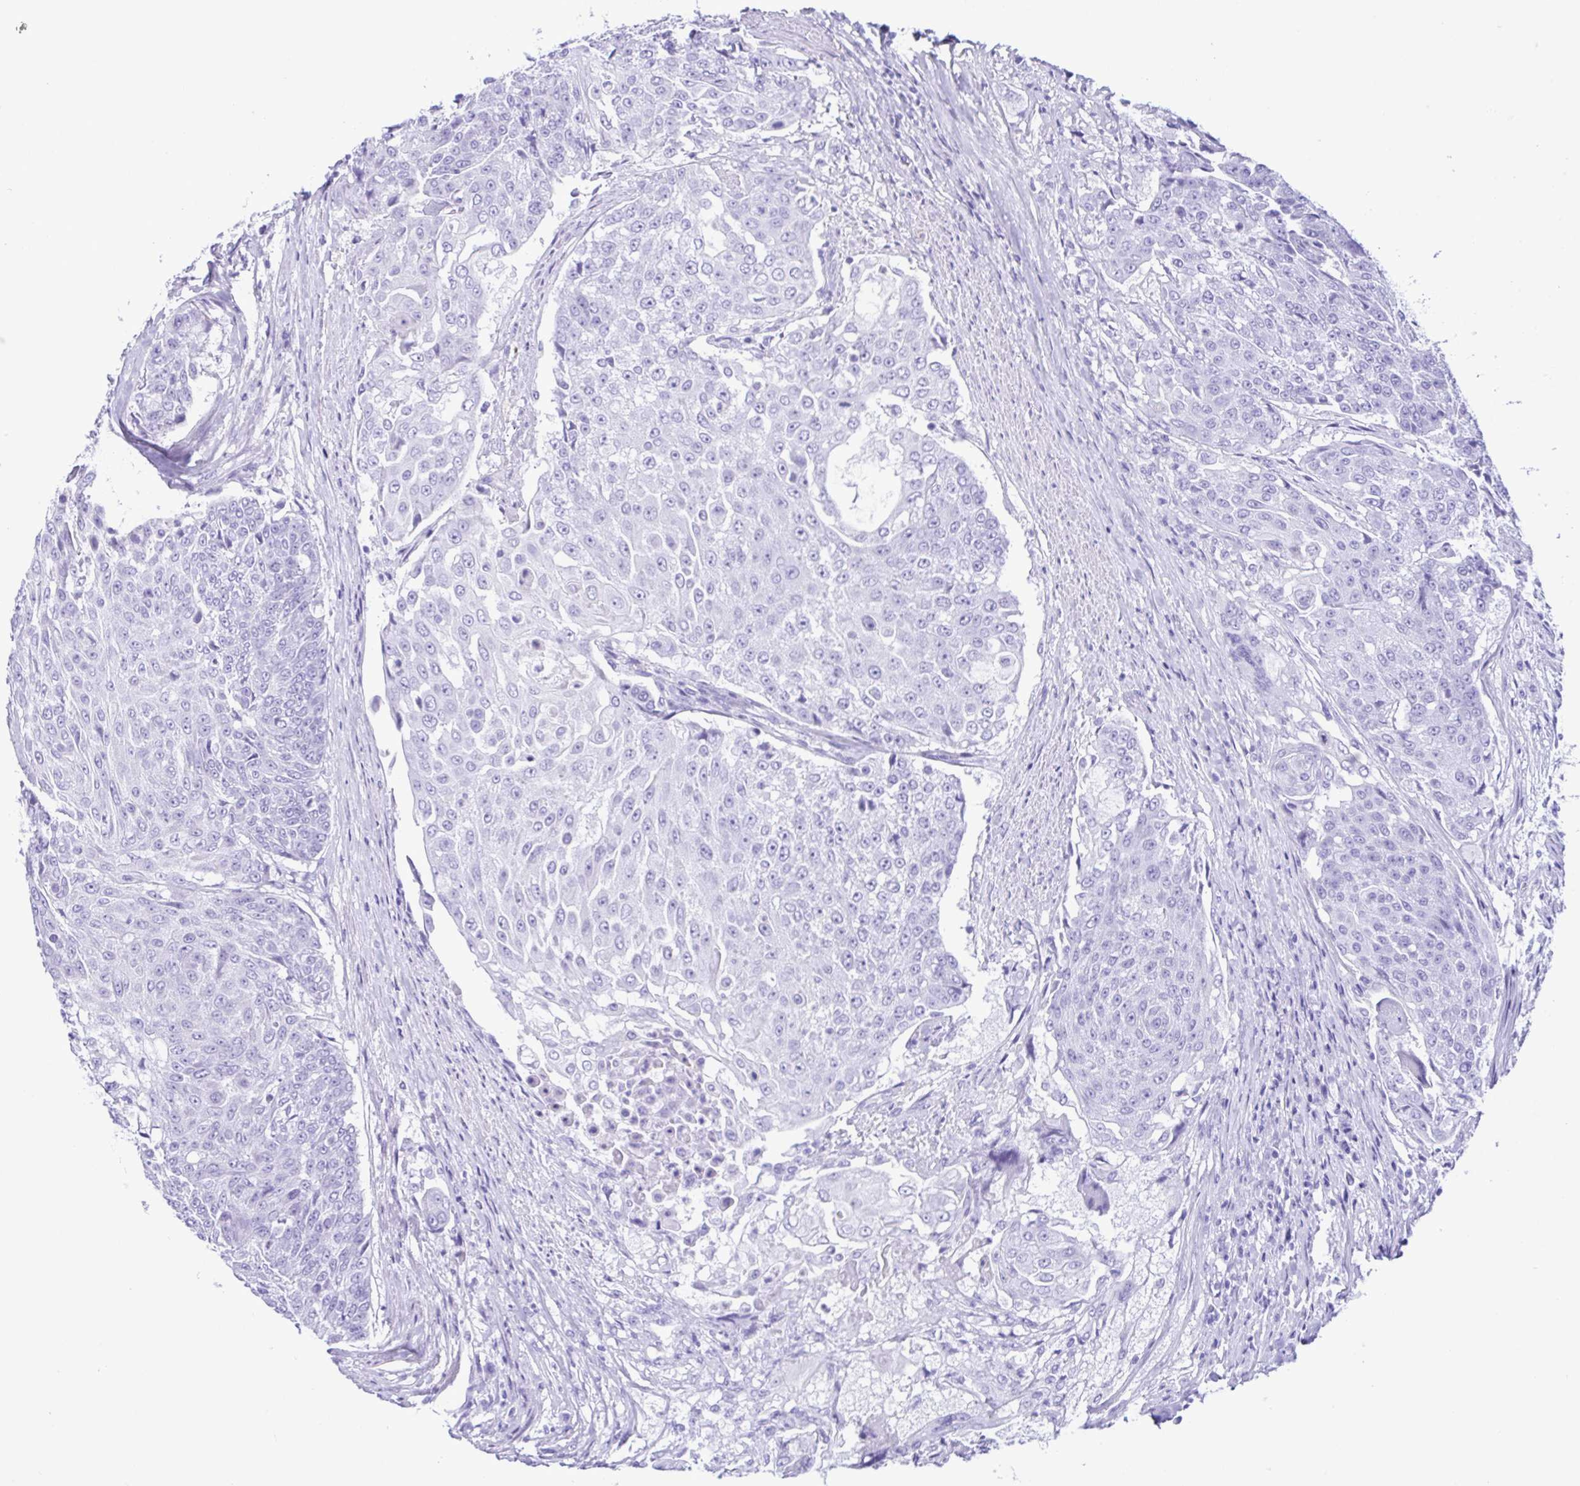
{"staining": {"intensity": "negative", "quantity": "none", "location": "none"}, "tissue": "urothelial cancer", "cell_type": "Tumor cells", "image_type": "cancer", "snomed": [{"axis": "morphology", "description": "Urothelial carcinoma, High grade"}, {"axis": "topography", "description": "Urinary bladder"}], "caption": "Immunohistochemistry micrograph of urothelial cancer stained for a protein (brown), which shows no staining in tumor cells.", "gene": "CYP11B1", "patient": {"sex": "female", "age": 63}}